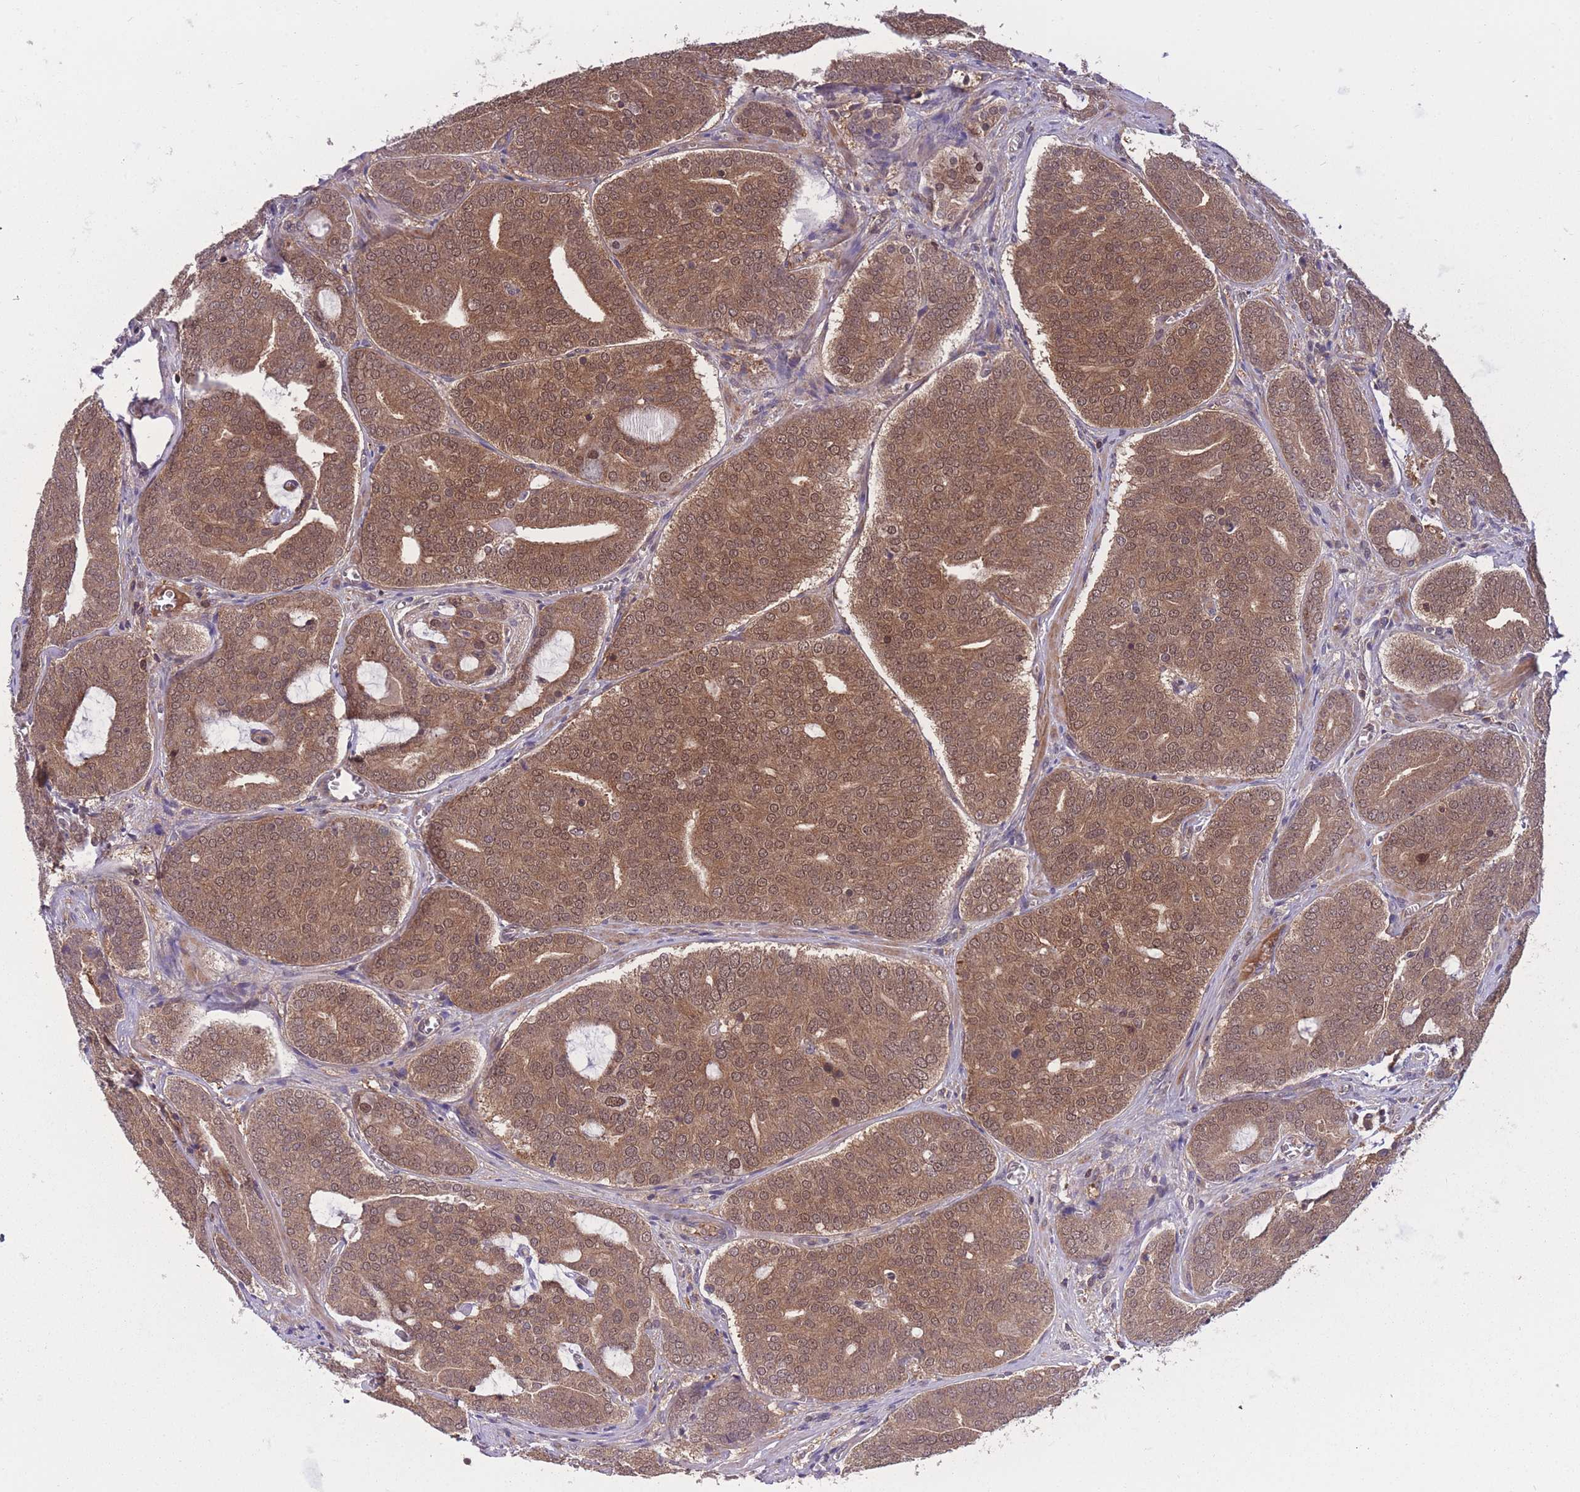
{"staining": {"intensity": "moderate", "quantity": ">75%", "location": "cytoplasmic/membranous,nuclear"}, "tissue": "prostate cancer", "cell_type": "Tumor cells", "image_type": "cancer", "snomed": [{"axis": "morphology", "description": "Adenocarcinoma, High grade"}, {"axis": "topography", "description": "Prostate"}], "caption": "This micrograph shows IHC staining of human prostate cancer (high-grade adenocarcinoma), with medium moderate cytoplasmic/membranous and nuclear expression in about >75% of tumor cells.", "gene": "UBE2N", "patient": {"sex": "male", "age": 55}}